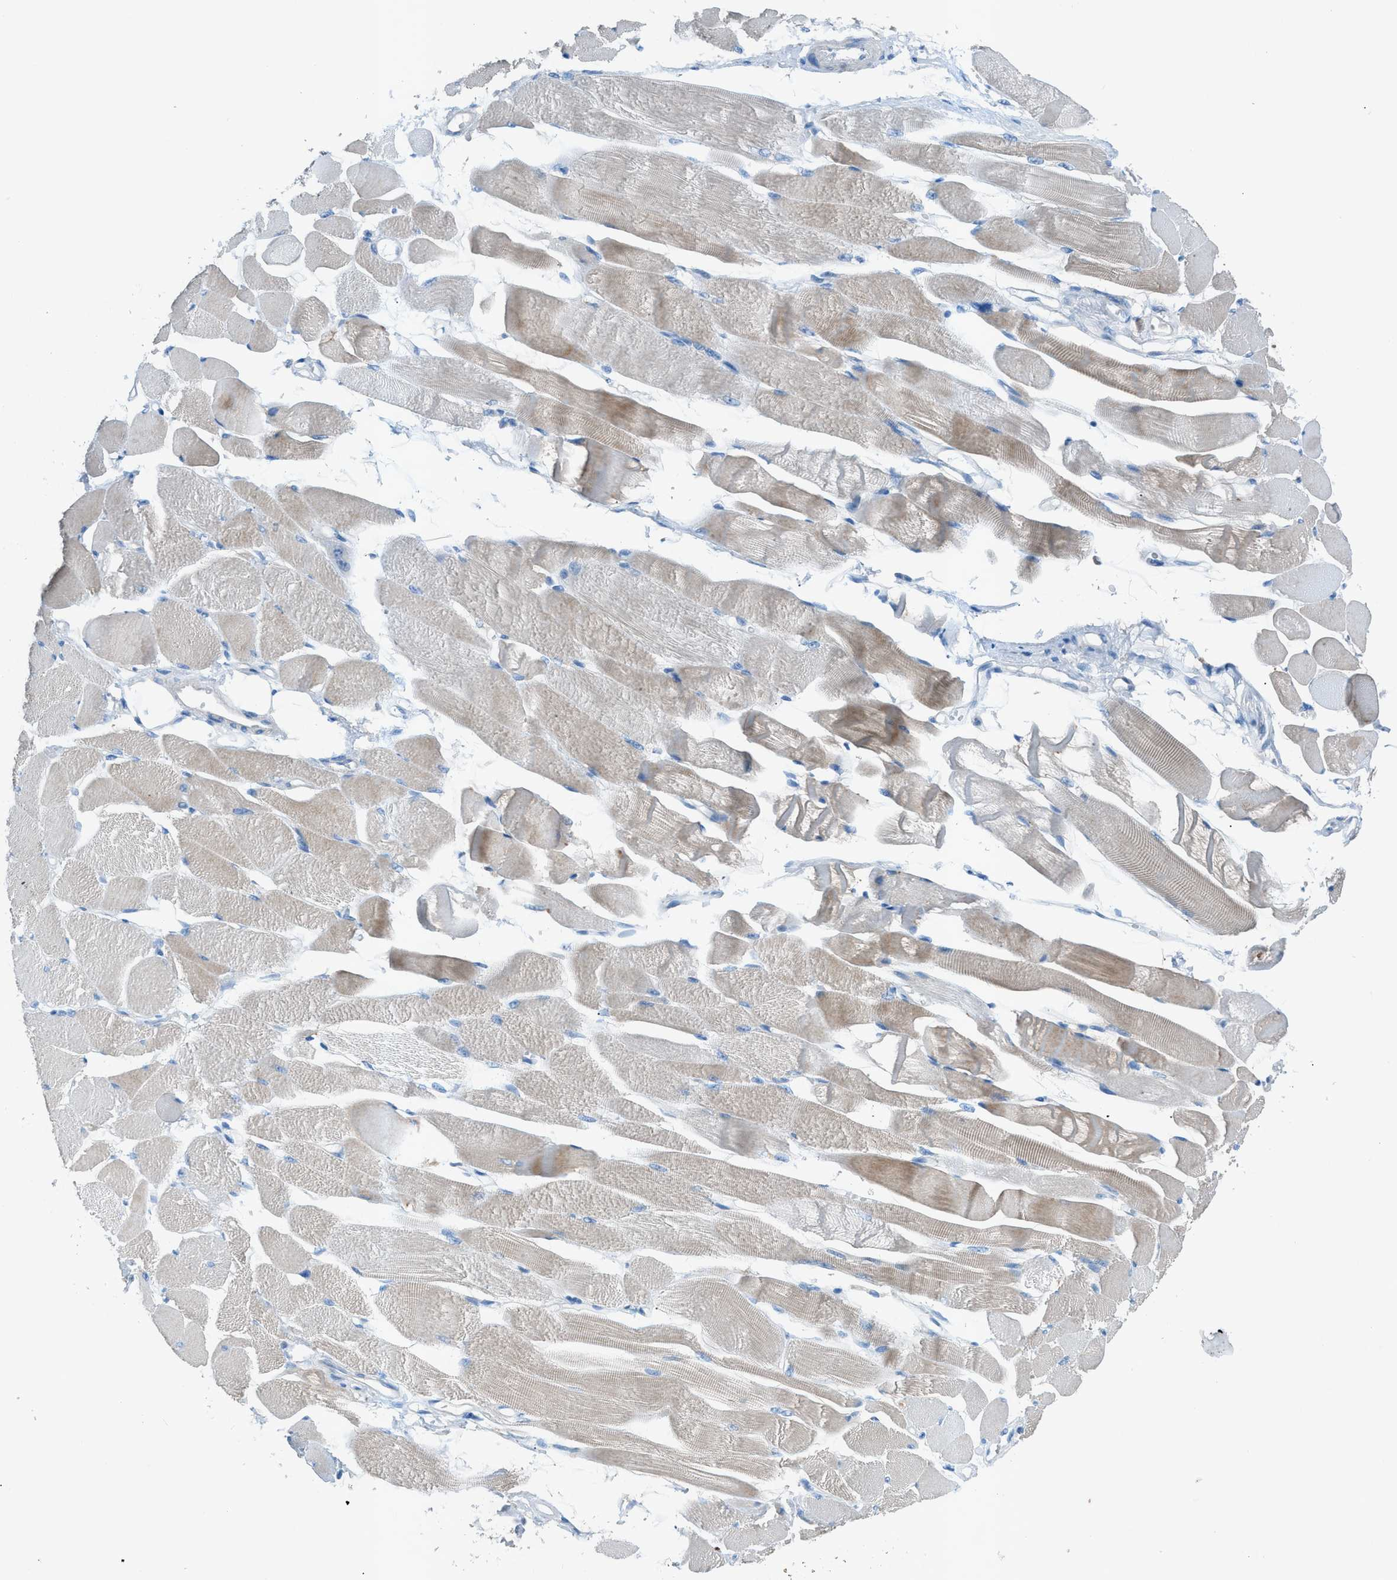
{"staining": {"intensity": "weak", "quantity": "25%-75%", "location": "cytoplasmic/membranous"}, "tissue": "skeletal muscle", "cell_type": "Myocytes", "image_type": "normal", "snomed": [{"axis": "morphology", "description": "Normal tissue, NOS"}, {"axis": "topography", "description": "Skeletal muscle"}, {"axis": "topography", "description": "Peripheral nerve tissue"}], "caption": "Protein expression analysis of unremarkable human skeletal muscle reveals weak cytoplasmic/membranous positivity in about 25%-75% of myocytes. Using DAB (3,3'-diaminobenzidine) (brown) and hematoxylin (blue) stains, captured at high magnification using brightfield microscopy.", "gene": "C5AR2", "patient": {"sex": "female", "age": 84}}